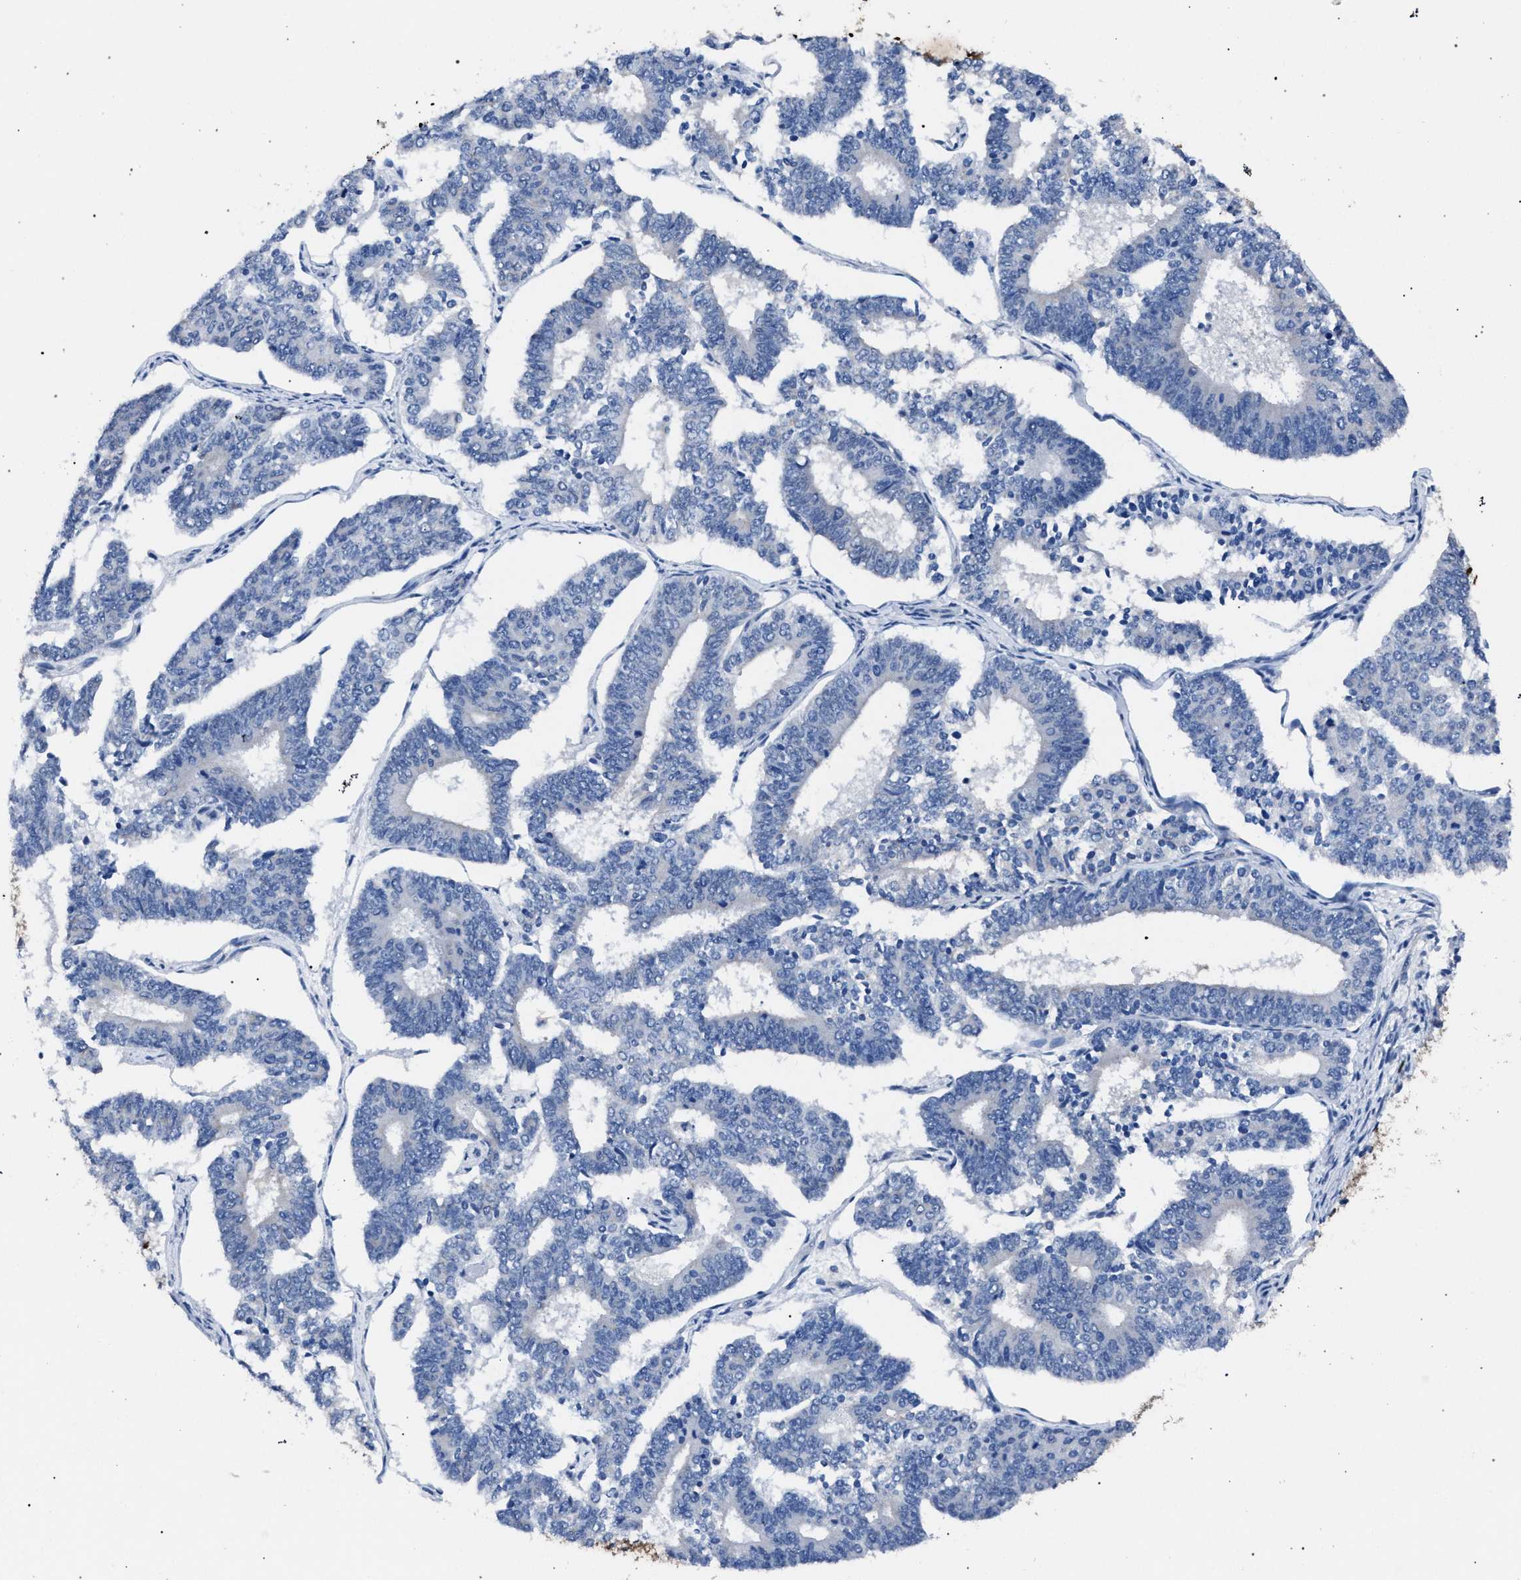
{"staining": {"intensity": "negative", "quantity": "none", "location": "none"}, "tissue": "endometrial cancer", "cell_type": "Tumor cells", "image_type": "cancer", "snomed": [{"axis": "morphology", "description": "Adenocarcinoma, NOS"}, {"axis": "topography", "description": "Endometrium"}], "caption": "Immunohistochemistry micrograph of neoplastic tissue: human endometrial cancer stained with DAB (3,3'-diaminobenzidine) displays no significant protein staining in tumor cells. (DAB (3,3'-diaminobenzidine) IHC with hematoxylin counter stain).", "gene": "CRYZ", "patient": {"sex": "female", "age": 70}}